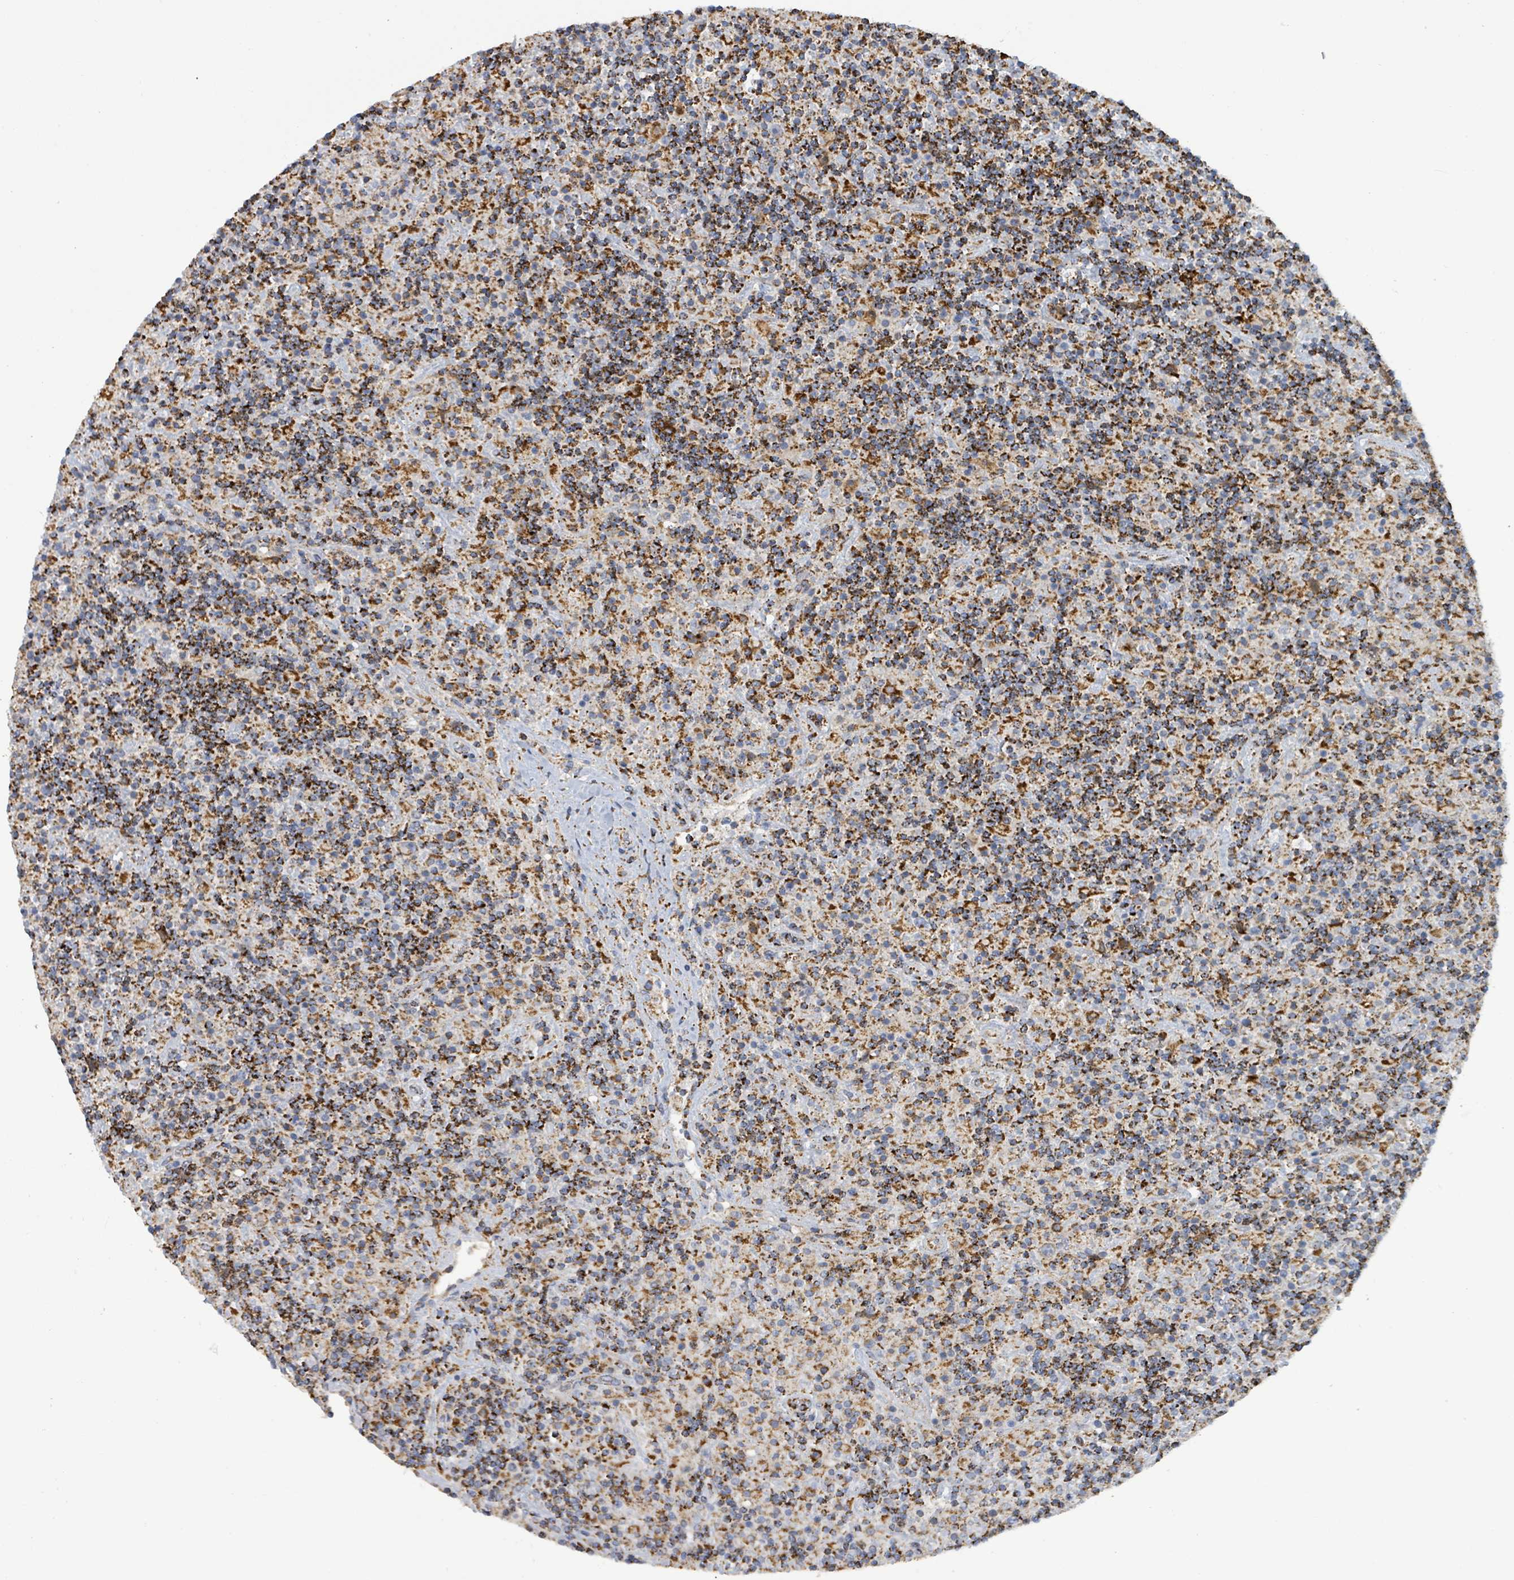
{"staining": {"intensity": "negative", "quantity": "none", "location": "none"}, "tissue": "lymphoma", "cell_type": "Tumor cells", "image_type": "cancer", "snomed": [{"axis": "morphology", "description": "Hodgkin's disease, NOS"}, {"axis": "topography", "description": "Lymph node"}], "caption": "This is an immunohistochemistry image of human lymphoma. There is no positivity in tumor cells.", "gene": "SUCLG2", "patient": {"sex": "male", "age": 70}}